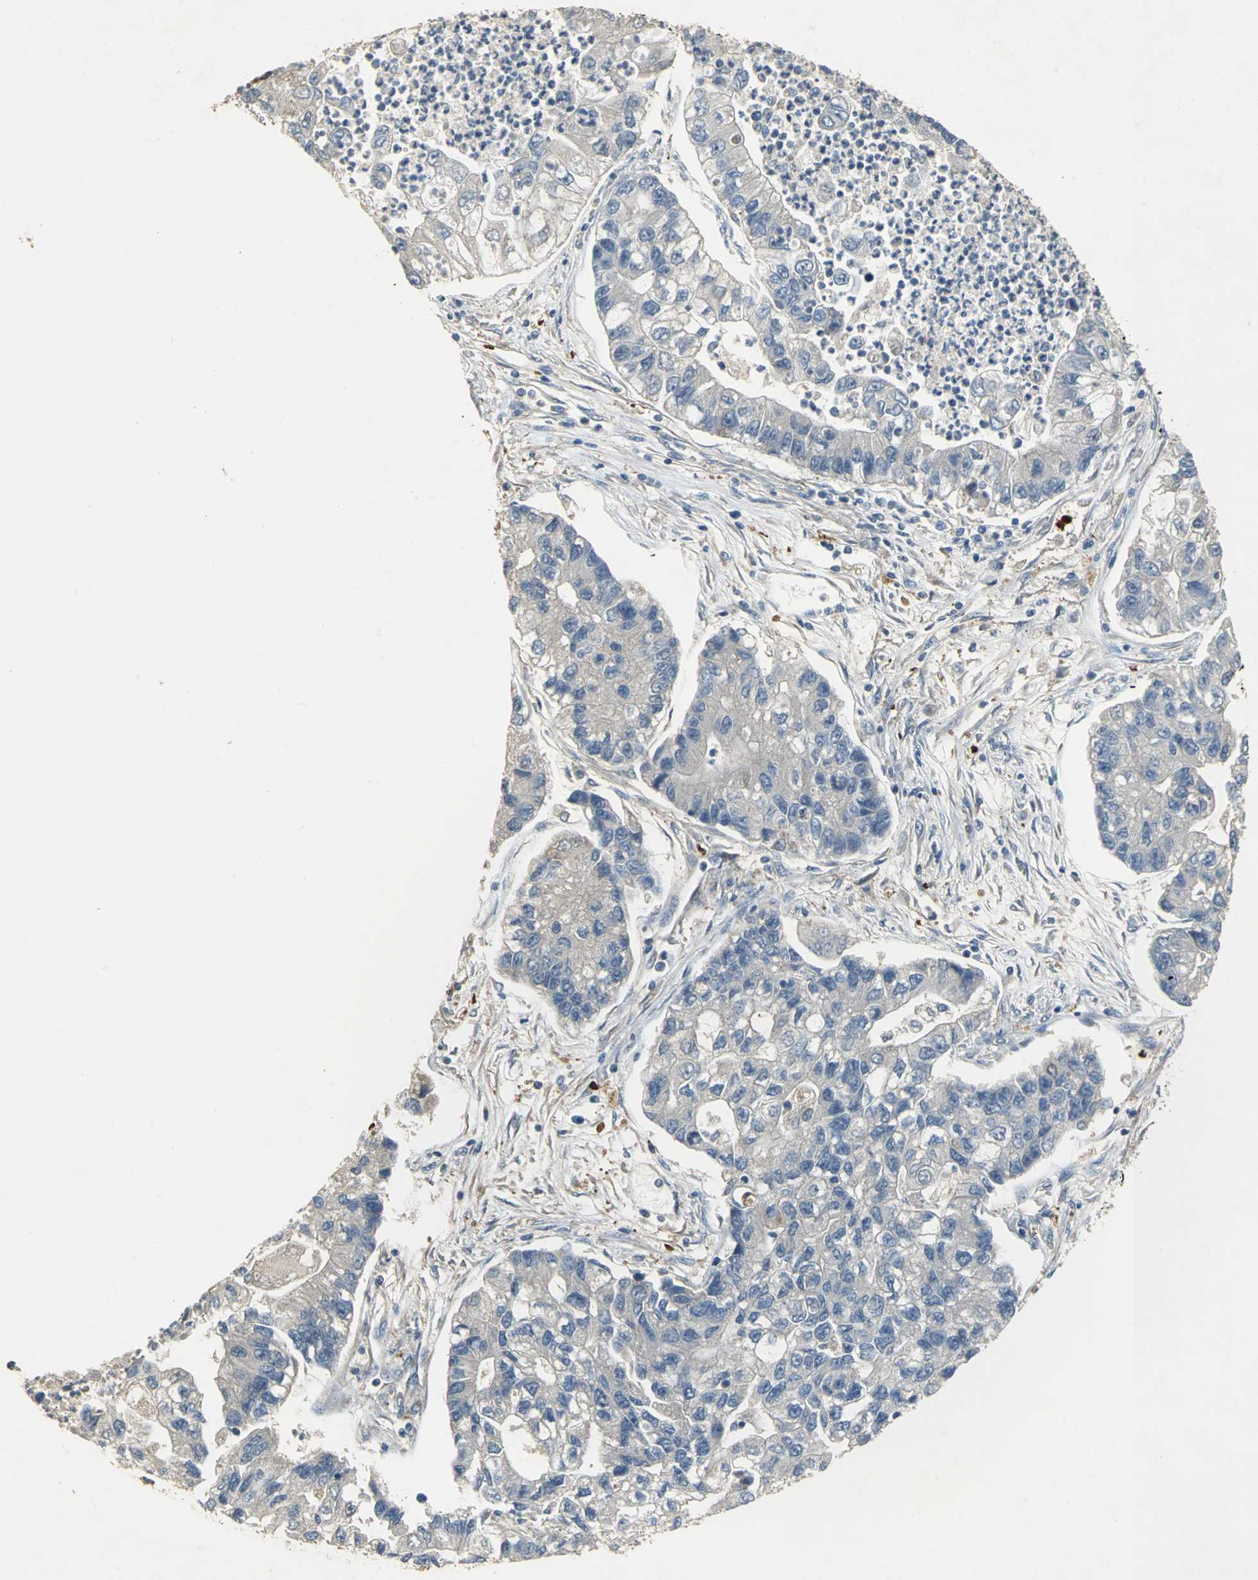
{"staining": {"intensity": "negative", "quantity": "none", "location": "none"}, "tissue": "lung cancer", "cell_type": "Tumor cells", "image_type": "cancer", "snomed": [{"axis": "morphology", "description": "Adenocarcinoma, NOS"}, {"axis": "topography", "description": "Lung"}], "caption": "Tumor cells show no significant protein positivity in lung cancer.", "gene": "MET", "patient": {"sex": "female", "age": 51}}